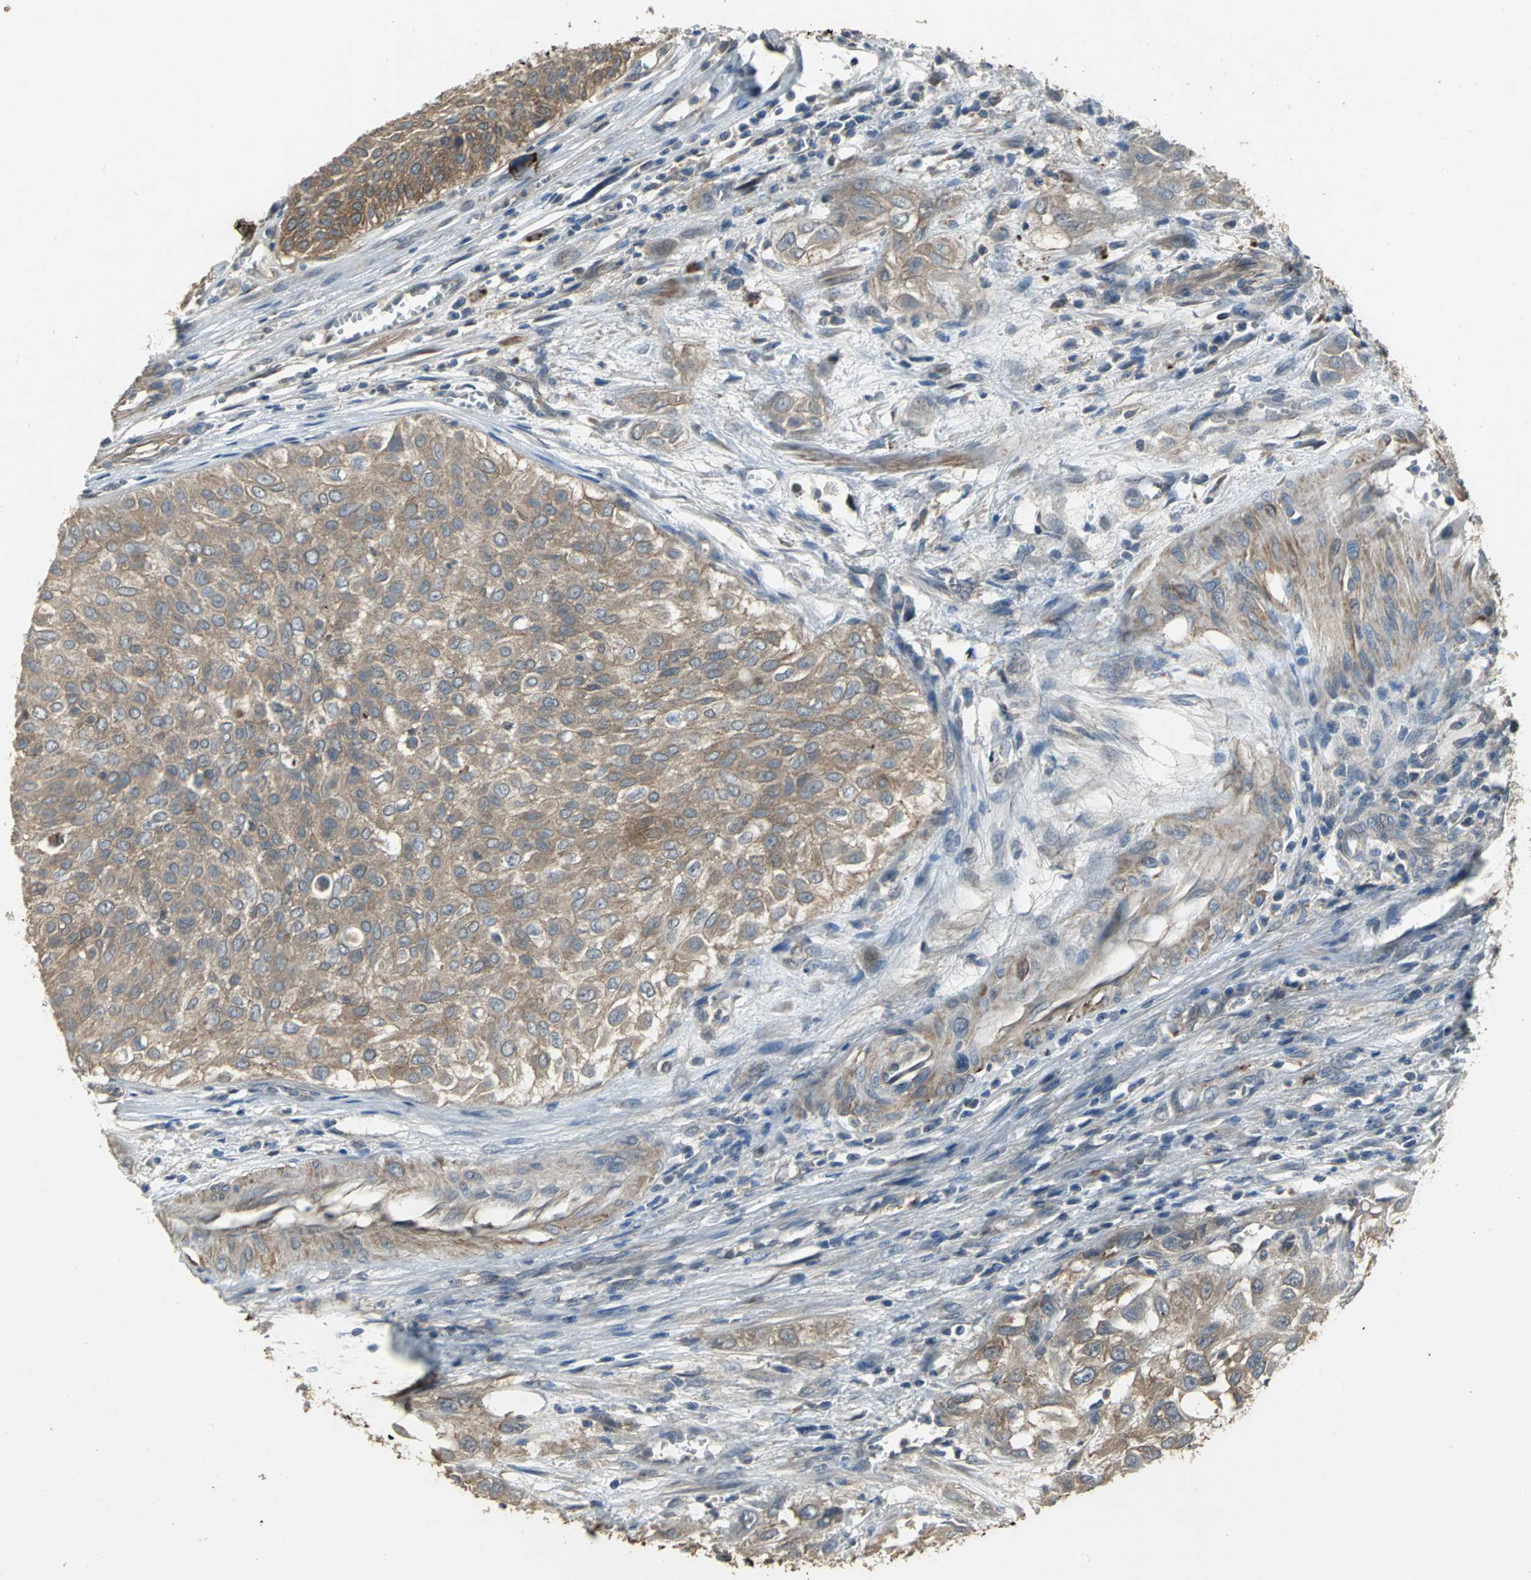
{"staining": {"intensity": "moderate", "quantity": ">75%", "location": "cytoplasmic/membranous"}, "tissue": "urothelial cancer", "cell_type": "Tumor cells", "image_type": "cancer", "snomed": [{"axis": "morphology", "description": "Urothelial carcinoma, High grade"}, {"axis": "topography", "description": "Urinary bladder"}], "caption": "There is medium levels of moderate cytoplasmic/membranous positivity in tumor cells of urothelial cancer, as demonstrated by immunohistochemical staining (brown color).", "gene": "MET", "patient": {"sex": "male", "age": 57}}